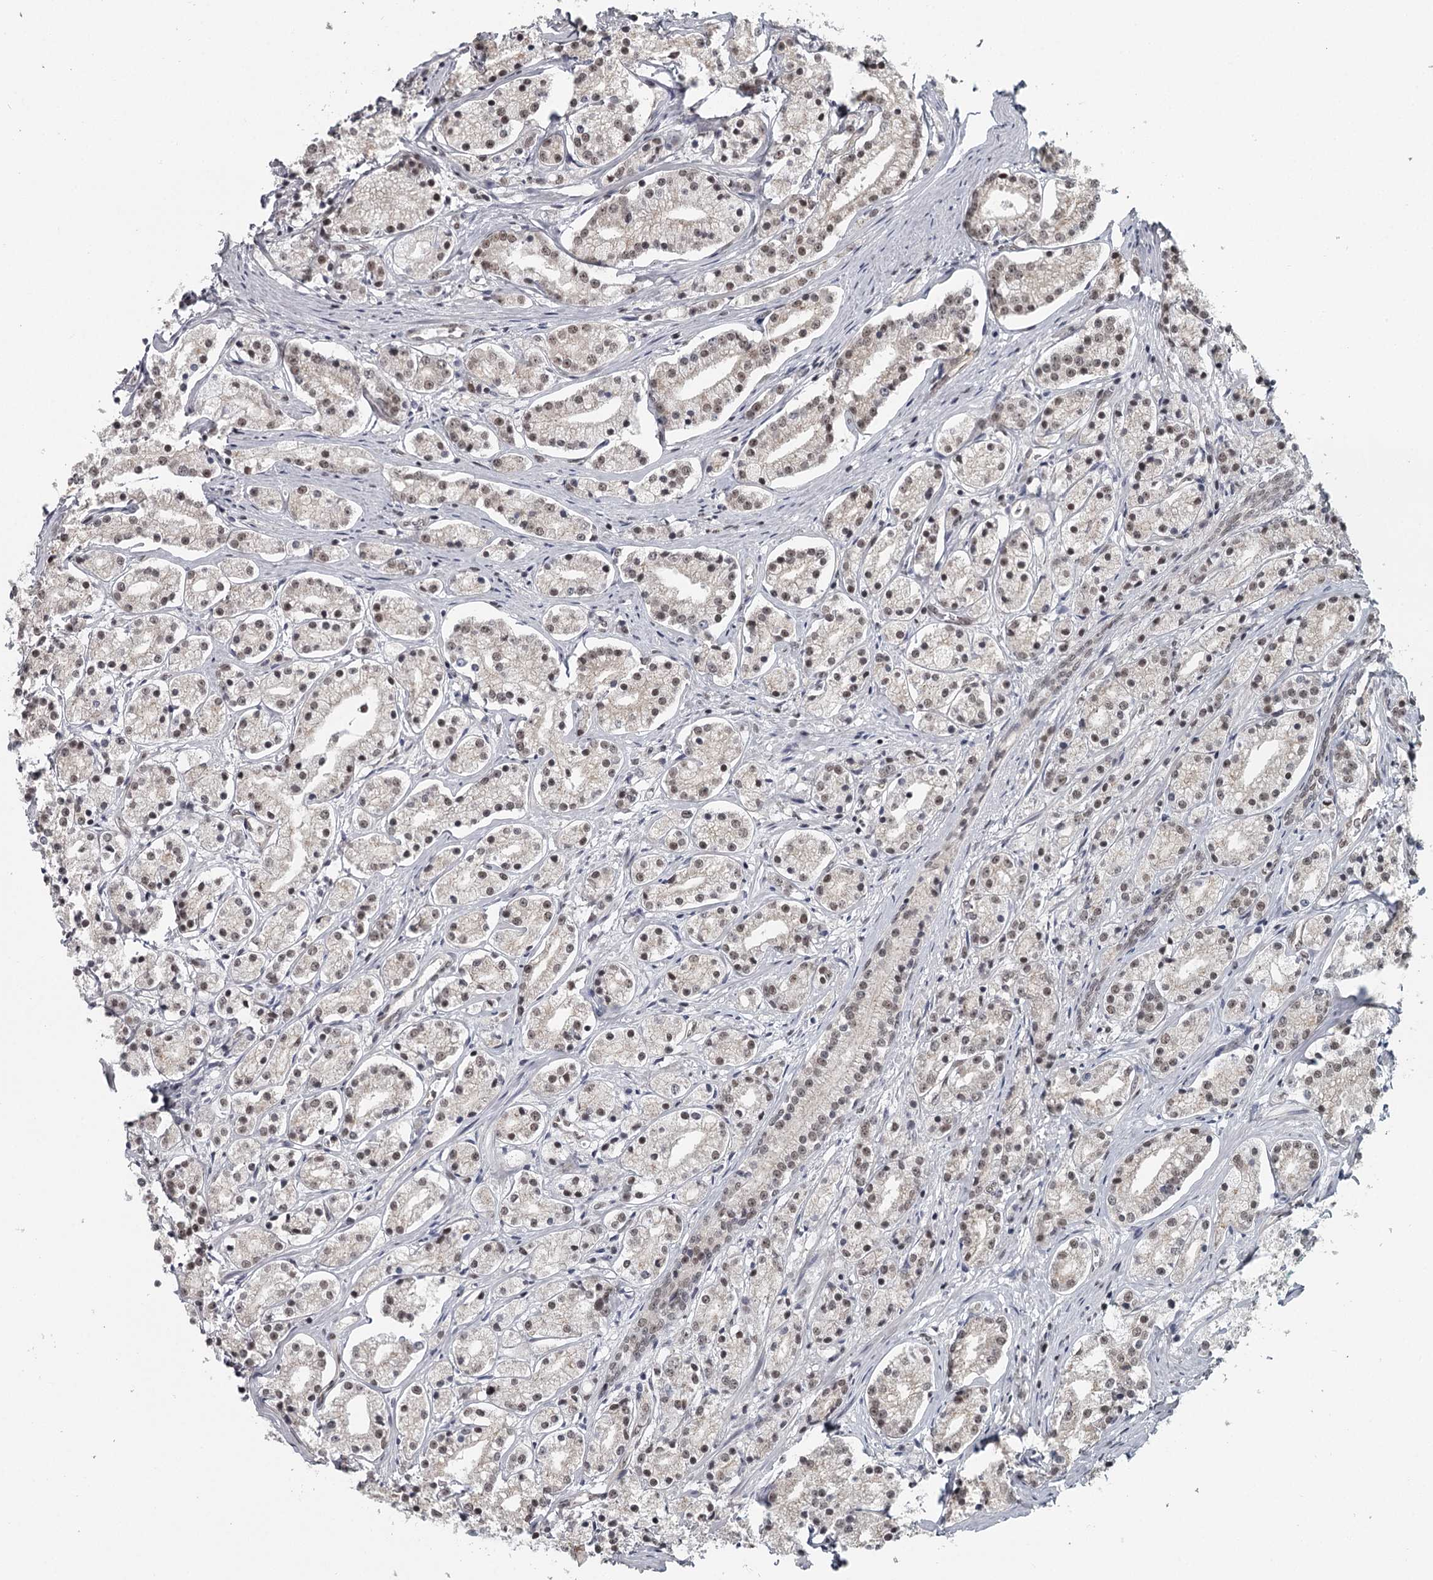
{"staining": {"intensity": "weak", "quantity": "25%-75%", "location": "nuclear"}, "tissue": "prostate cancer", "cell_type": "Tumor cells", "image_type": "cancer", "snomed": [{"axis": "morphology", "description": "Adenocarcinoma, High grade"}, {"axis": "topography", "description": "Prostate"}], "caption": "A high-resolution photomicrograph shows immunohistochemistry (IHC) staining of adenocarcinoma (high-grade) (prostate), which exhibits weak nuclear expression in about 25%-75% of tumor cells.", "gene": "FAM13C", "patient": {"sex": "male", "age": 69}}